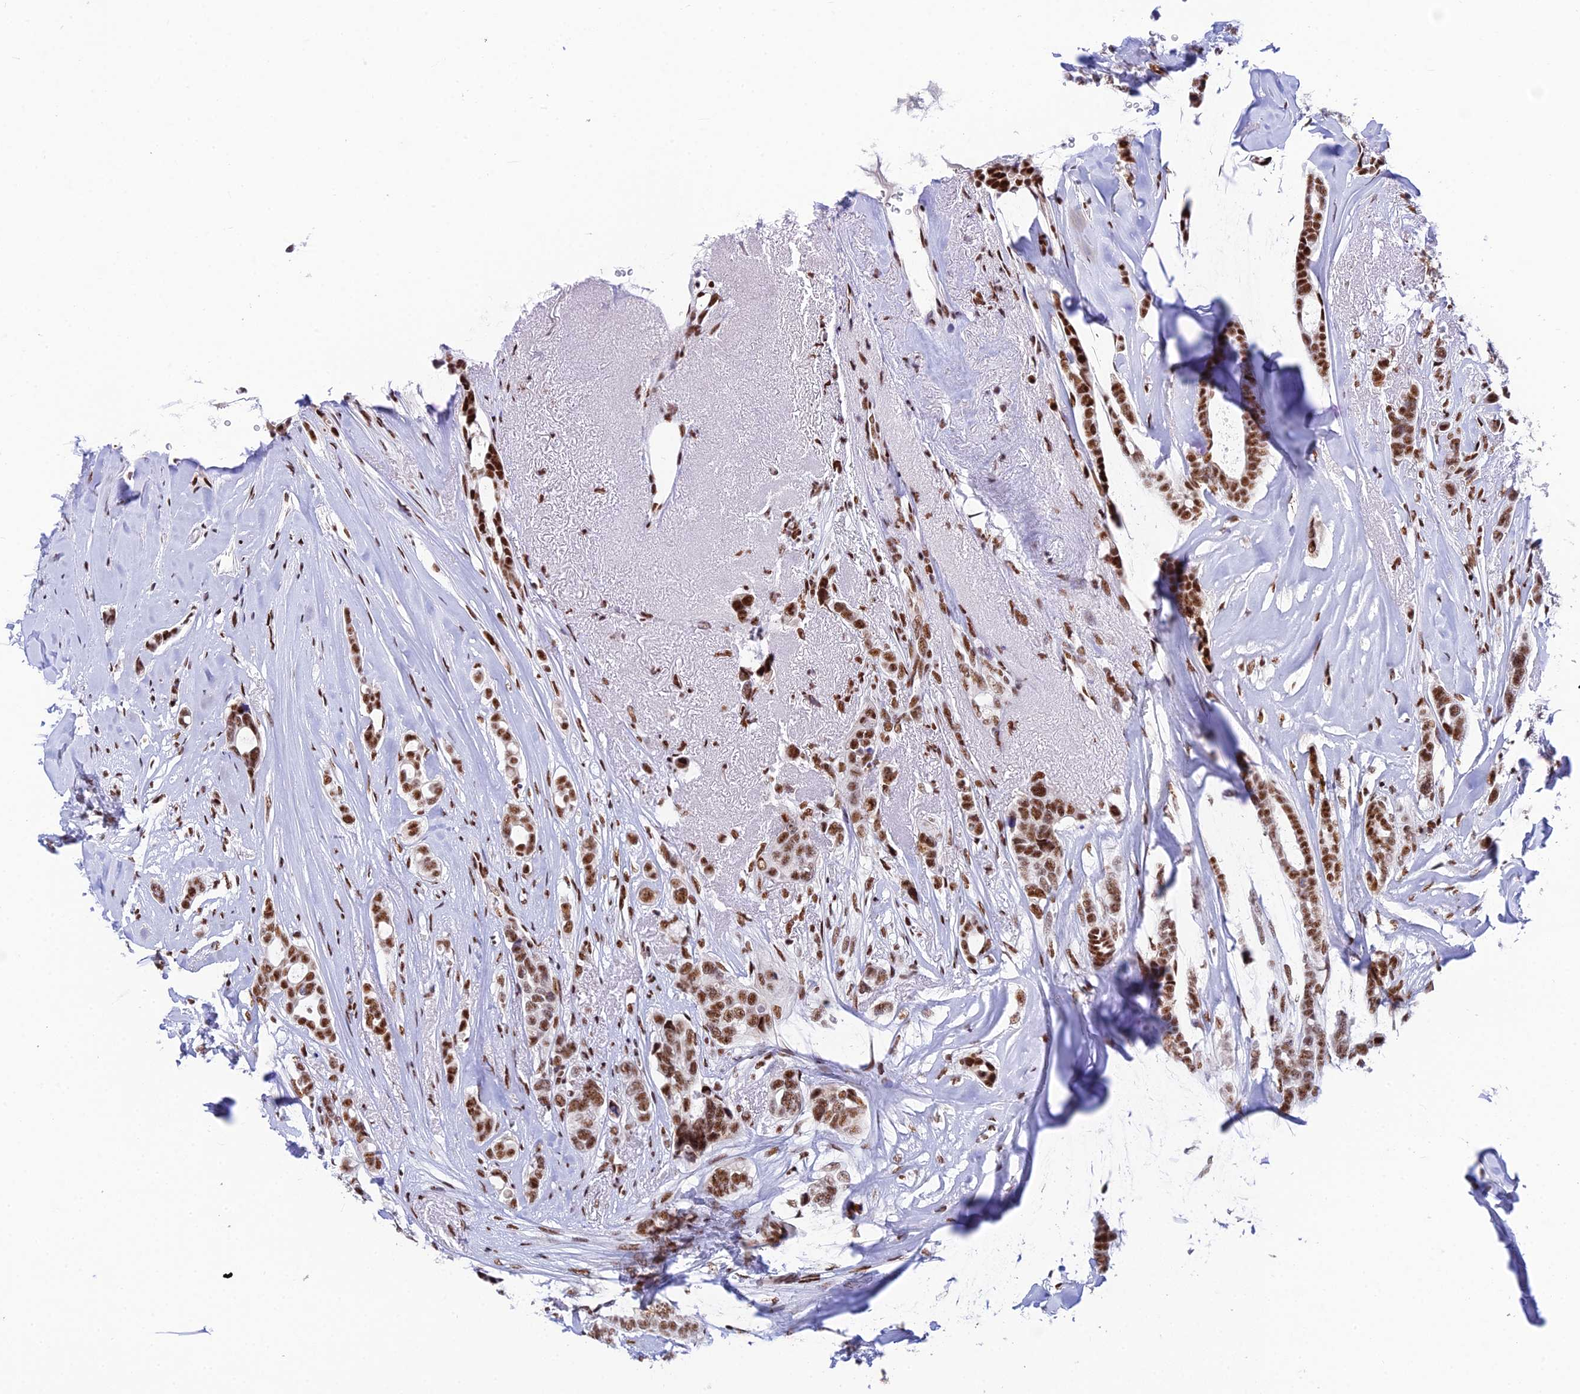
{"staining": {"intensity": "moderate", "quantity": ">75%", "location": "nuclear"}, "tissue": "breast cancer", "cell_type": "Tumor cells", "image_type": "cancer", "snomed": [{"axis": "morphology", "description": "Lobular carcinoma"}, {"axis": "topography", "description": "Breast"}], "caption": "This is a micrograph of IHC staining of breast lobular carcinoma, which shows moderate staining in the nuclear of tumor cells.", "gene": "USP22", "patient": {"sex": "female", "age": 51}}